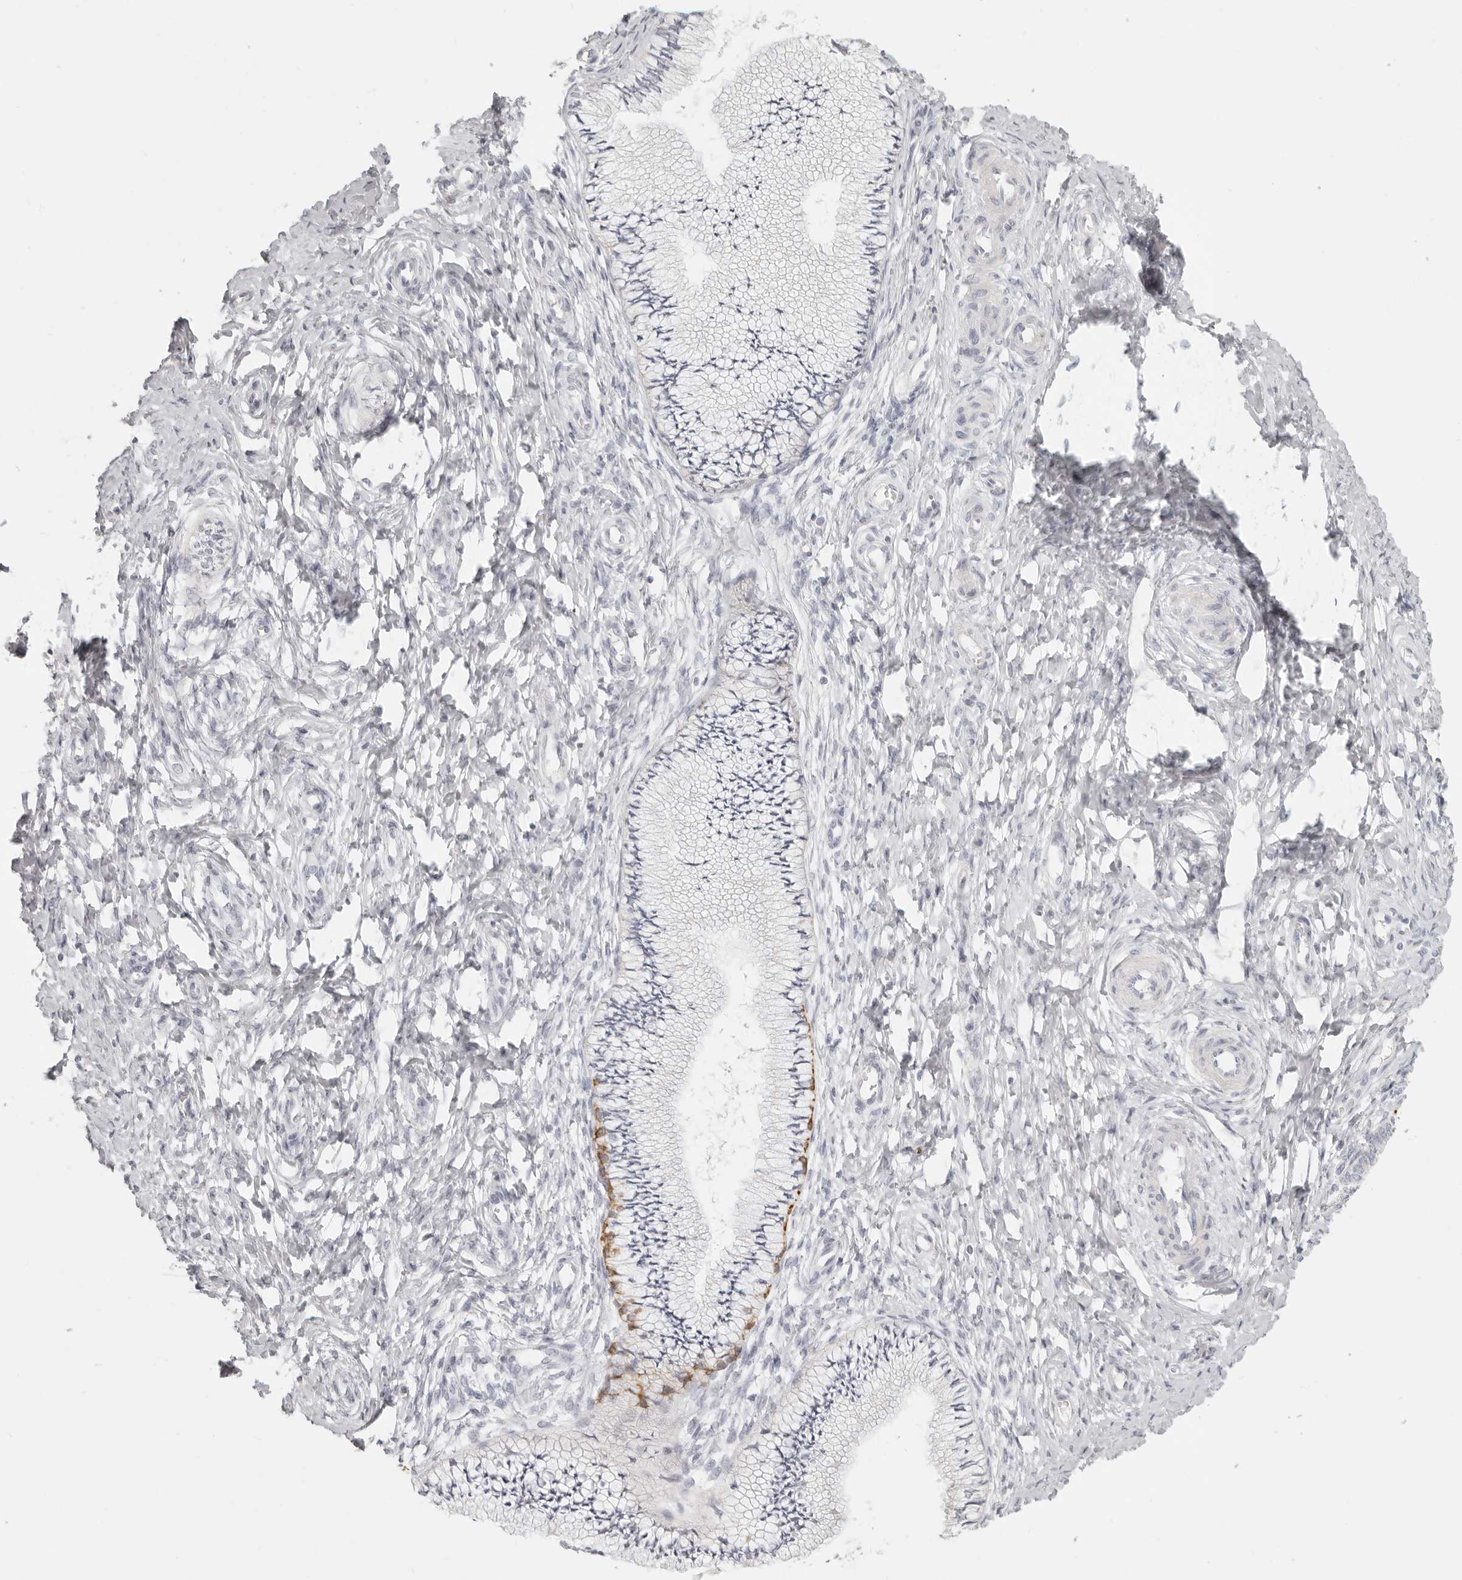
{"staining": {"intensity": "moderate", "quantity": "<25%", "location": "cytoplasmic/membranous"}, "tissue": "cervix", "cell_type": "Glandular cells", "image_type": "normal", "snomed": [{"axis": "morphology", "description": "Normal tissue, NOS"}, {"axis": "topography", "description": "Cervix"}], "caption": "Immunohistochemistry of unremarkable cervix exhibits low levels of moderate cytoplasmic/membranous staining in about <25% of glandular cells. The protein of interest is stained brown, and the nuclei are stained in blue (DAB IHC with brightfield microscopy, high magnification).", "gene": "RXFP1", "patient": {"sex": "female", "age": 36}}